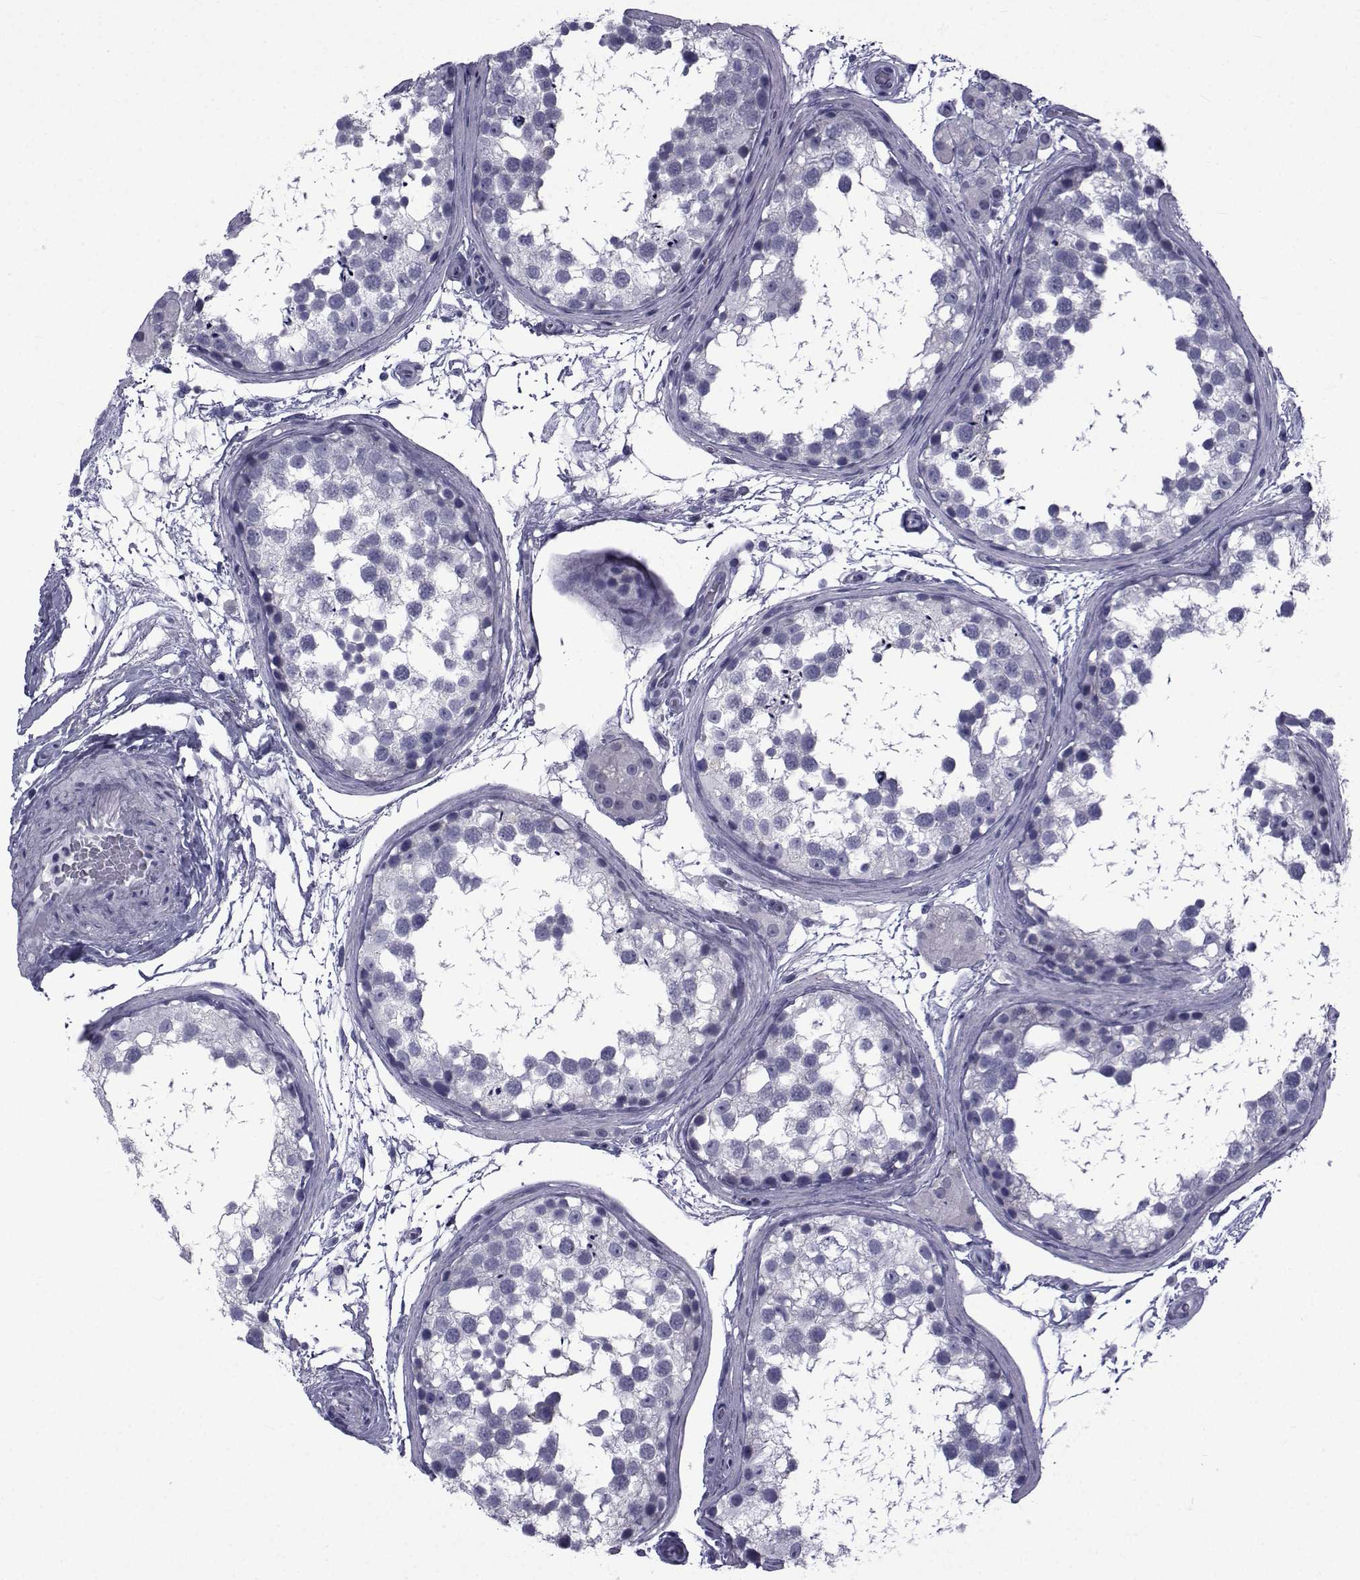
{"staining": {"intensity": "negative", "quantity": "none", "location": "none"}, "tissue": "testis", "cell_type": "Cells in seminiferous ducts", "image_type": "normal", "snomed": [{"axis": "morphology", "description": "Normal tissue, NOS"}, {"axis": "morphology", "description": "Seminoma, NOS"}, {"axis": "topography", "description": "Testis"}], "caption": "Micrograph shows no significant protein expression in cells in seminiferous ducts of normal testis. The staining was performed using DAB to visualize the protein expression in brown, while the nuclei were stained in blue with hematoxylin (Magnification: 20x).", "gene": "PDE6G", "patient": {"sex": "male", "age": 65}}